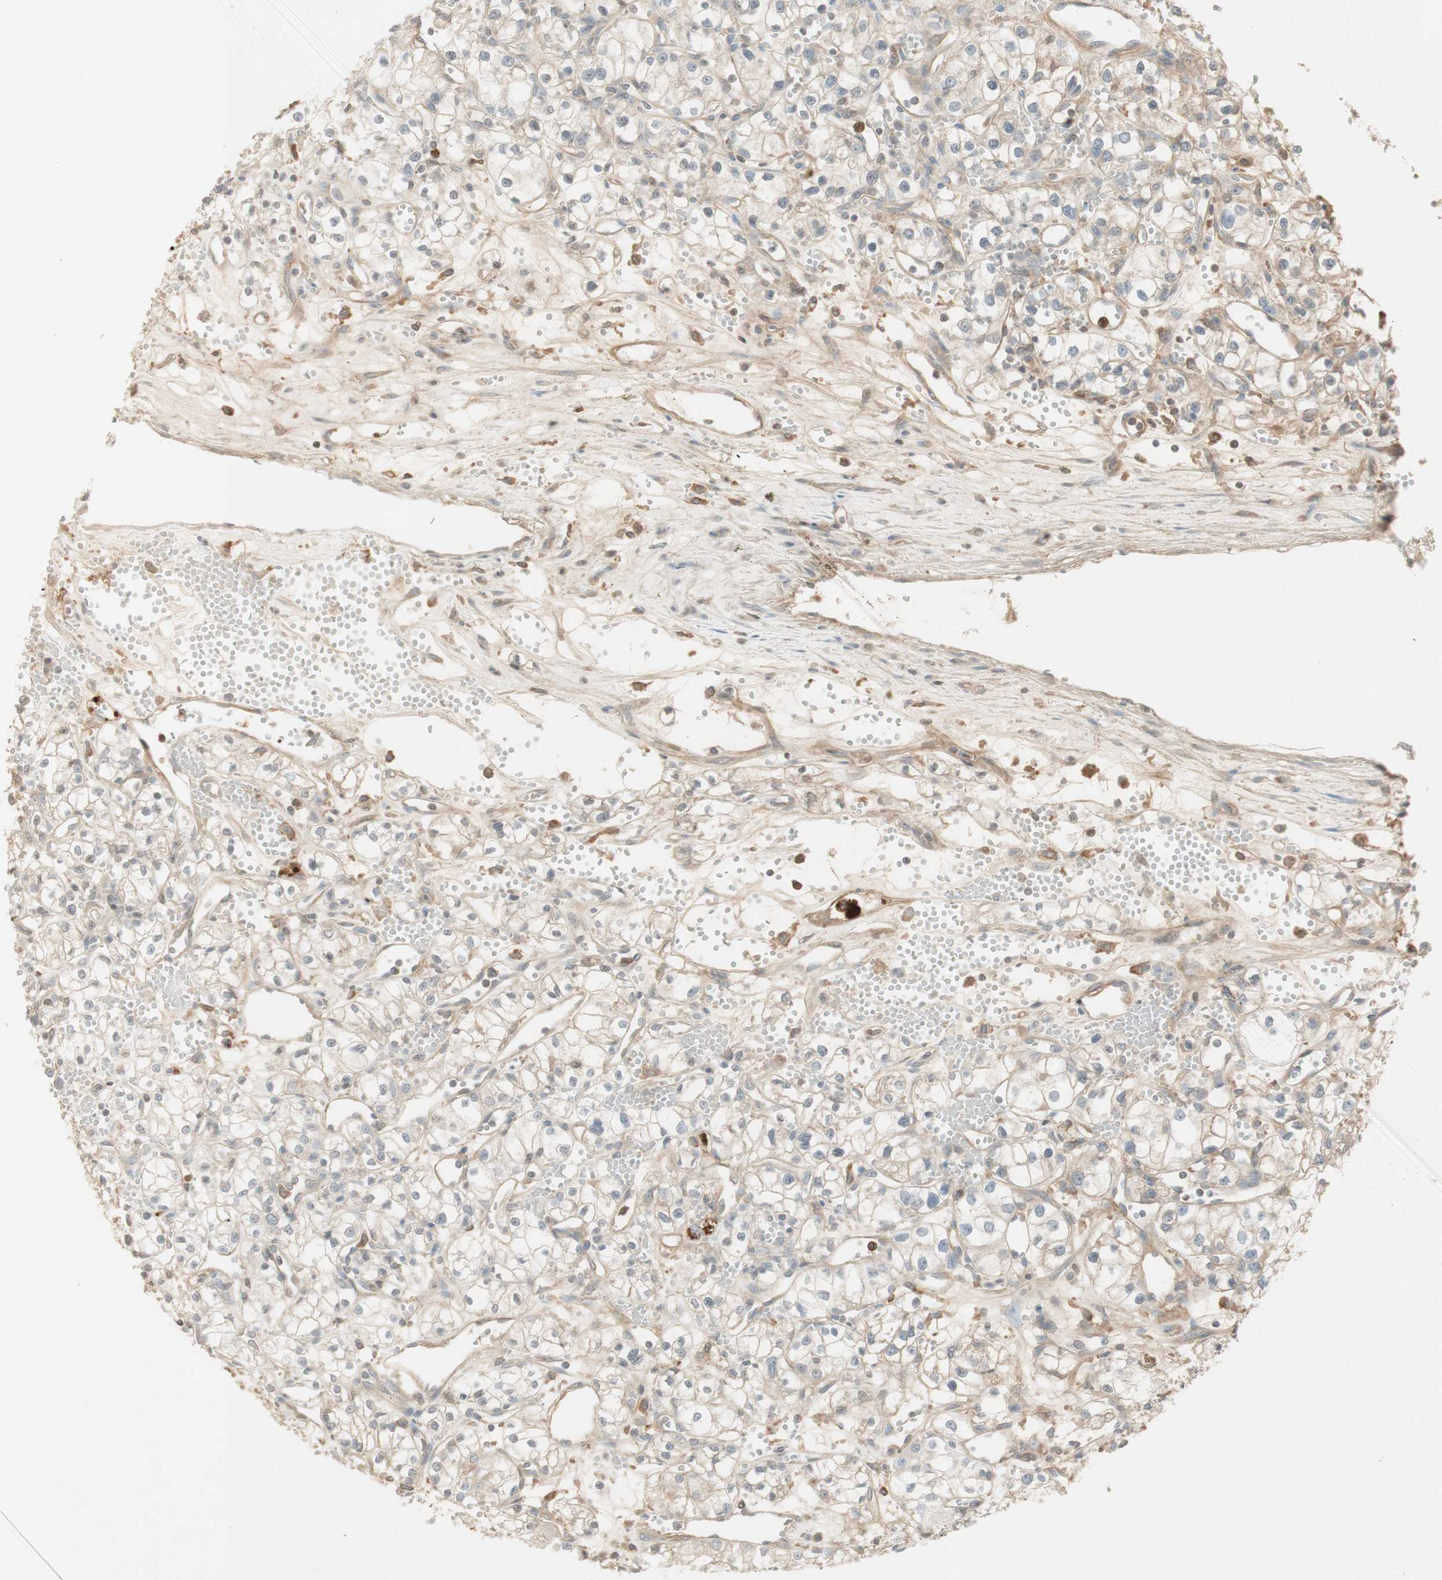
{"staining": {"intensity": "weak", "quantity": "<25%", "location": "cytoplasmic/membranous"}, "tissue": "renal cancer", "cell_type": "Tumor cells", "image_type": "cancer", "snomed": [{"axis": "morphology", "description": "Normal tissue, NOS"}, {"axis": "morphology", "description": "Adenocarcinoma, NOS"}, {"axis": "topography", "description": "Kidney"}], "caption": "Immunohistochemistry (IHC) of human renal adenocarcinoma exhibits no positivity in tumor cells.", "gene": "NID1", "patient": {"sex": "male", "age": 59}}